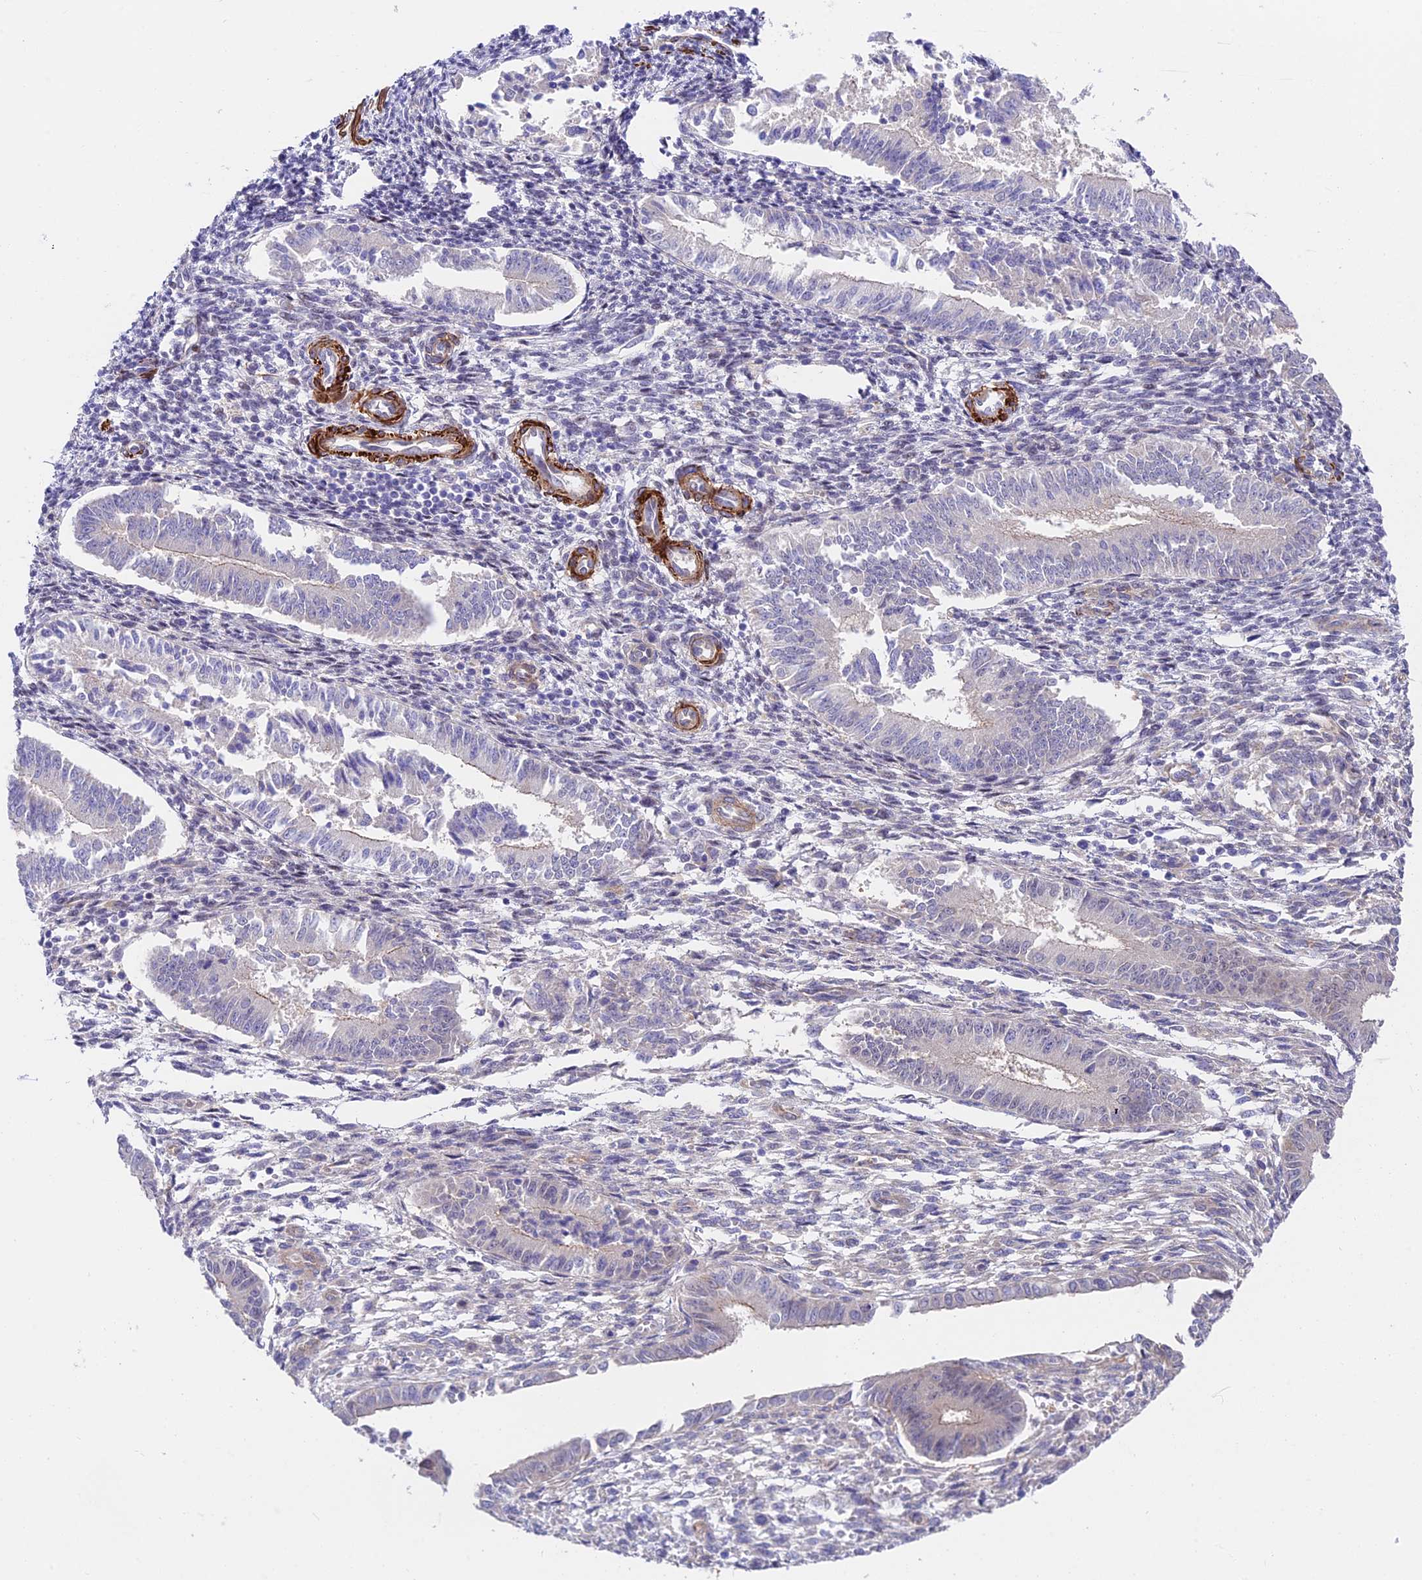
{"staining": {"intensity": "negative", "quantity": "none", "location": "none"}, "tissue": "endometrium", "cell_type": "Cells in endometrial stroma", "image_type": "normal", "snomed": [{"axis": "morphology", "description": "Normal tissue, NOS"}, {"axis": "topography", "description": "Uterus"}, {"axis": "topography", "description": "Endometrium"}], "caption": "IHC of normal human endometrium demonstrates no positivity in cells in endometrial stroma. Nuclei are stained in blue.", "gene": "ANKRD50", "patient": {"sex": "female", "age": 48}}